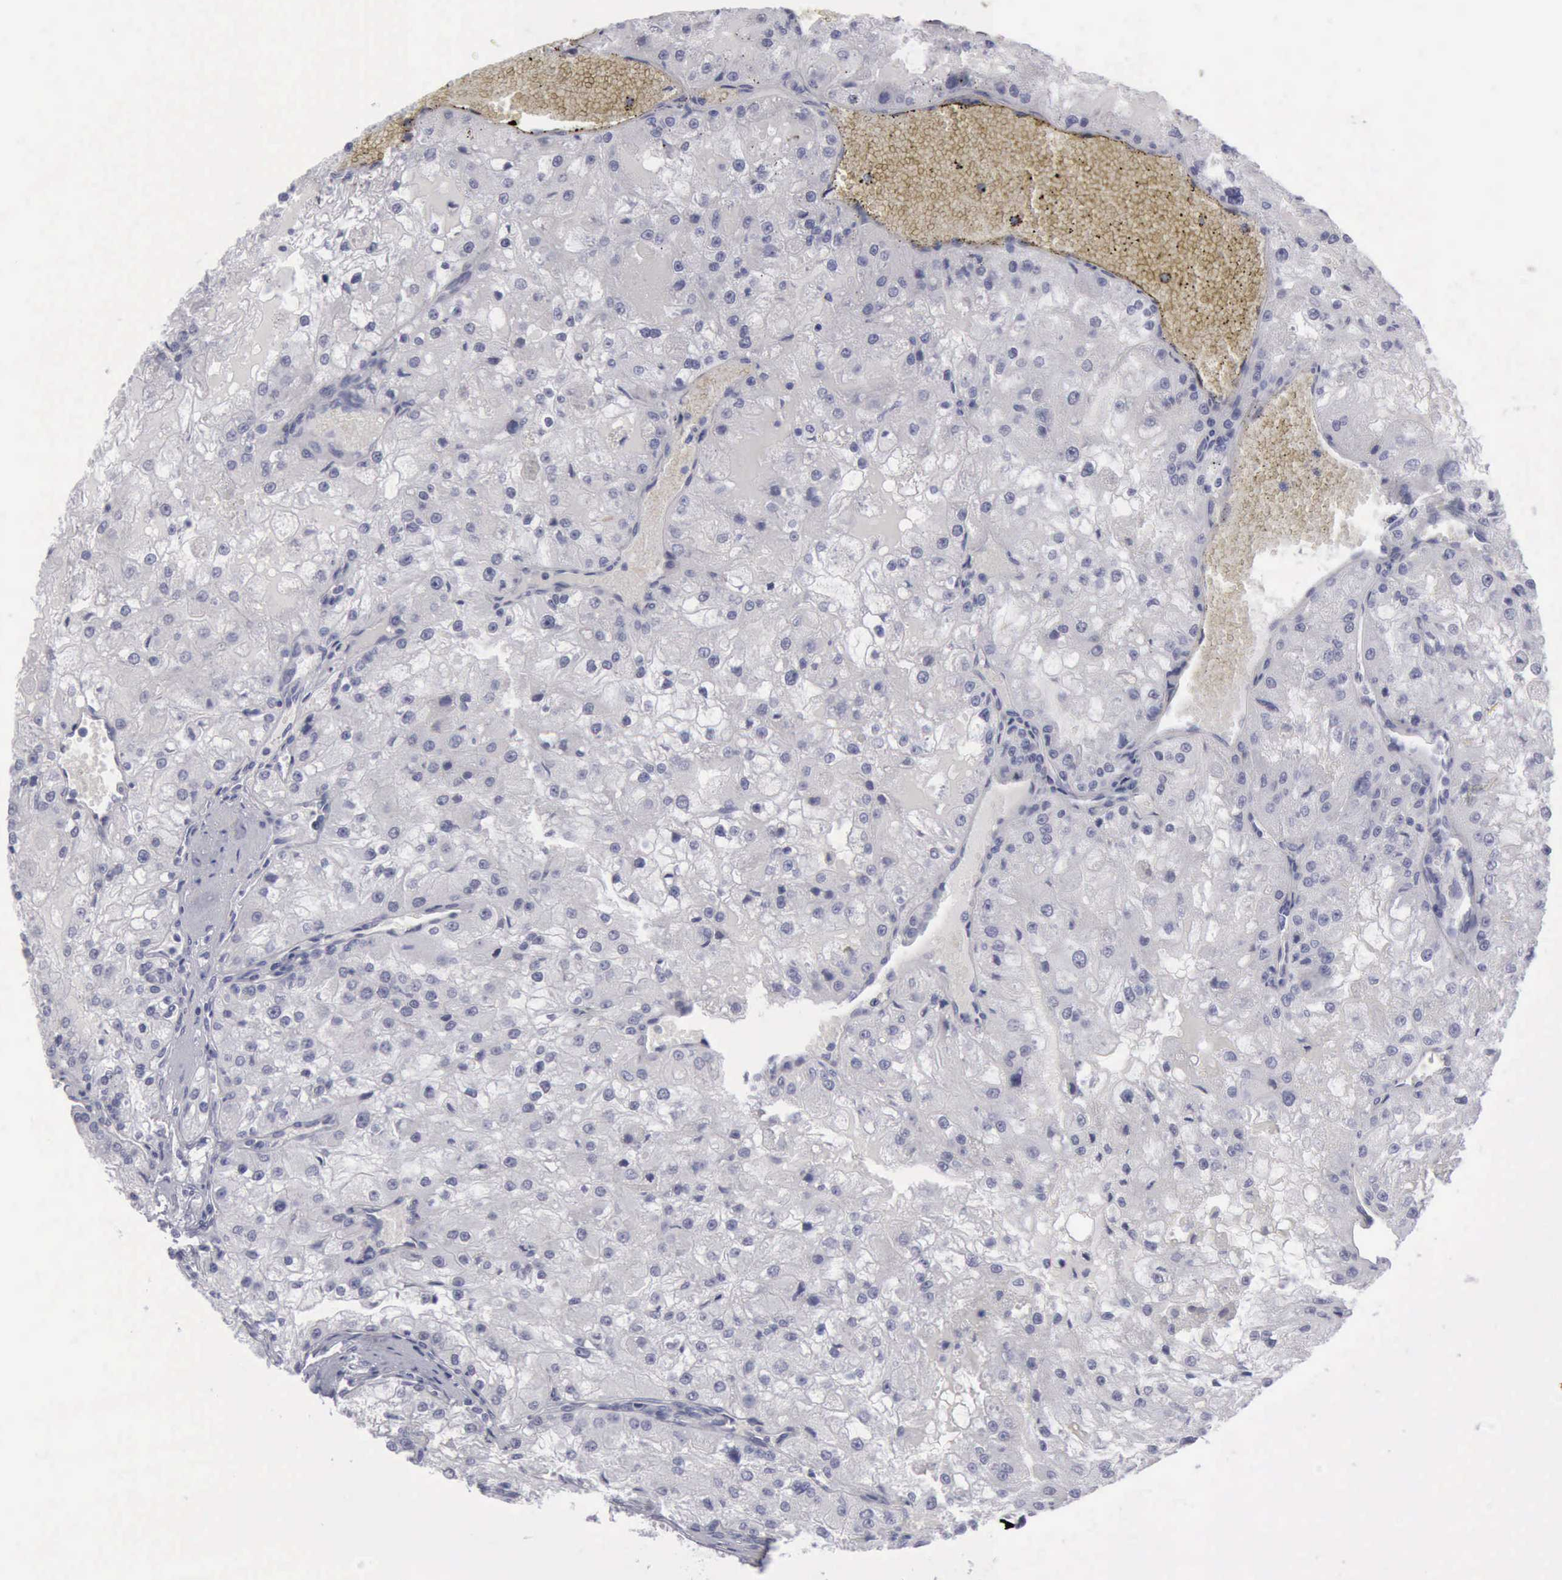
{"staining": {"intensity": "negative", "quantity": "none", "location": "none"}, "tissue": "renal cancer", "cell_type": "Tumor cells", "image_type": "cancer", "snomed": [{"axis": "morphology", "description": "Adenocarcinoma, NOS"}, {"axis": "topography", "description": "Kidney"}], "caption": "The micrograph displays no staining of tumor cells in renal cancer.", "gene": "KRT13", "patient": {"sex": "female", "age": 74}}